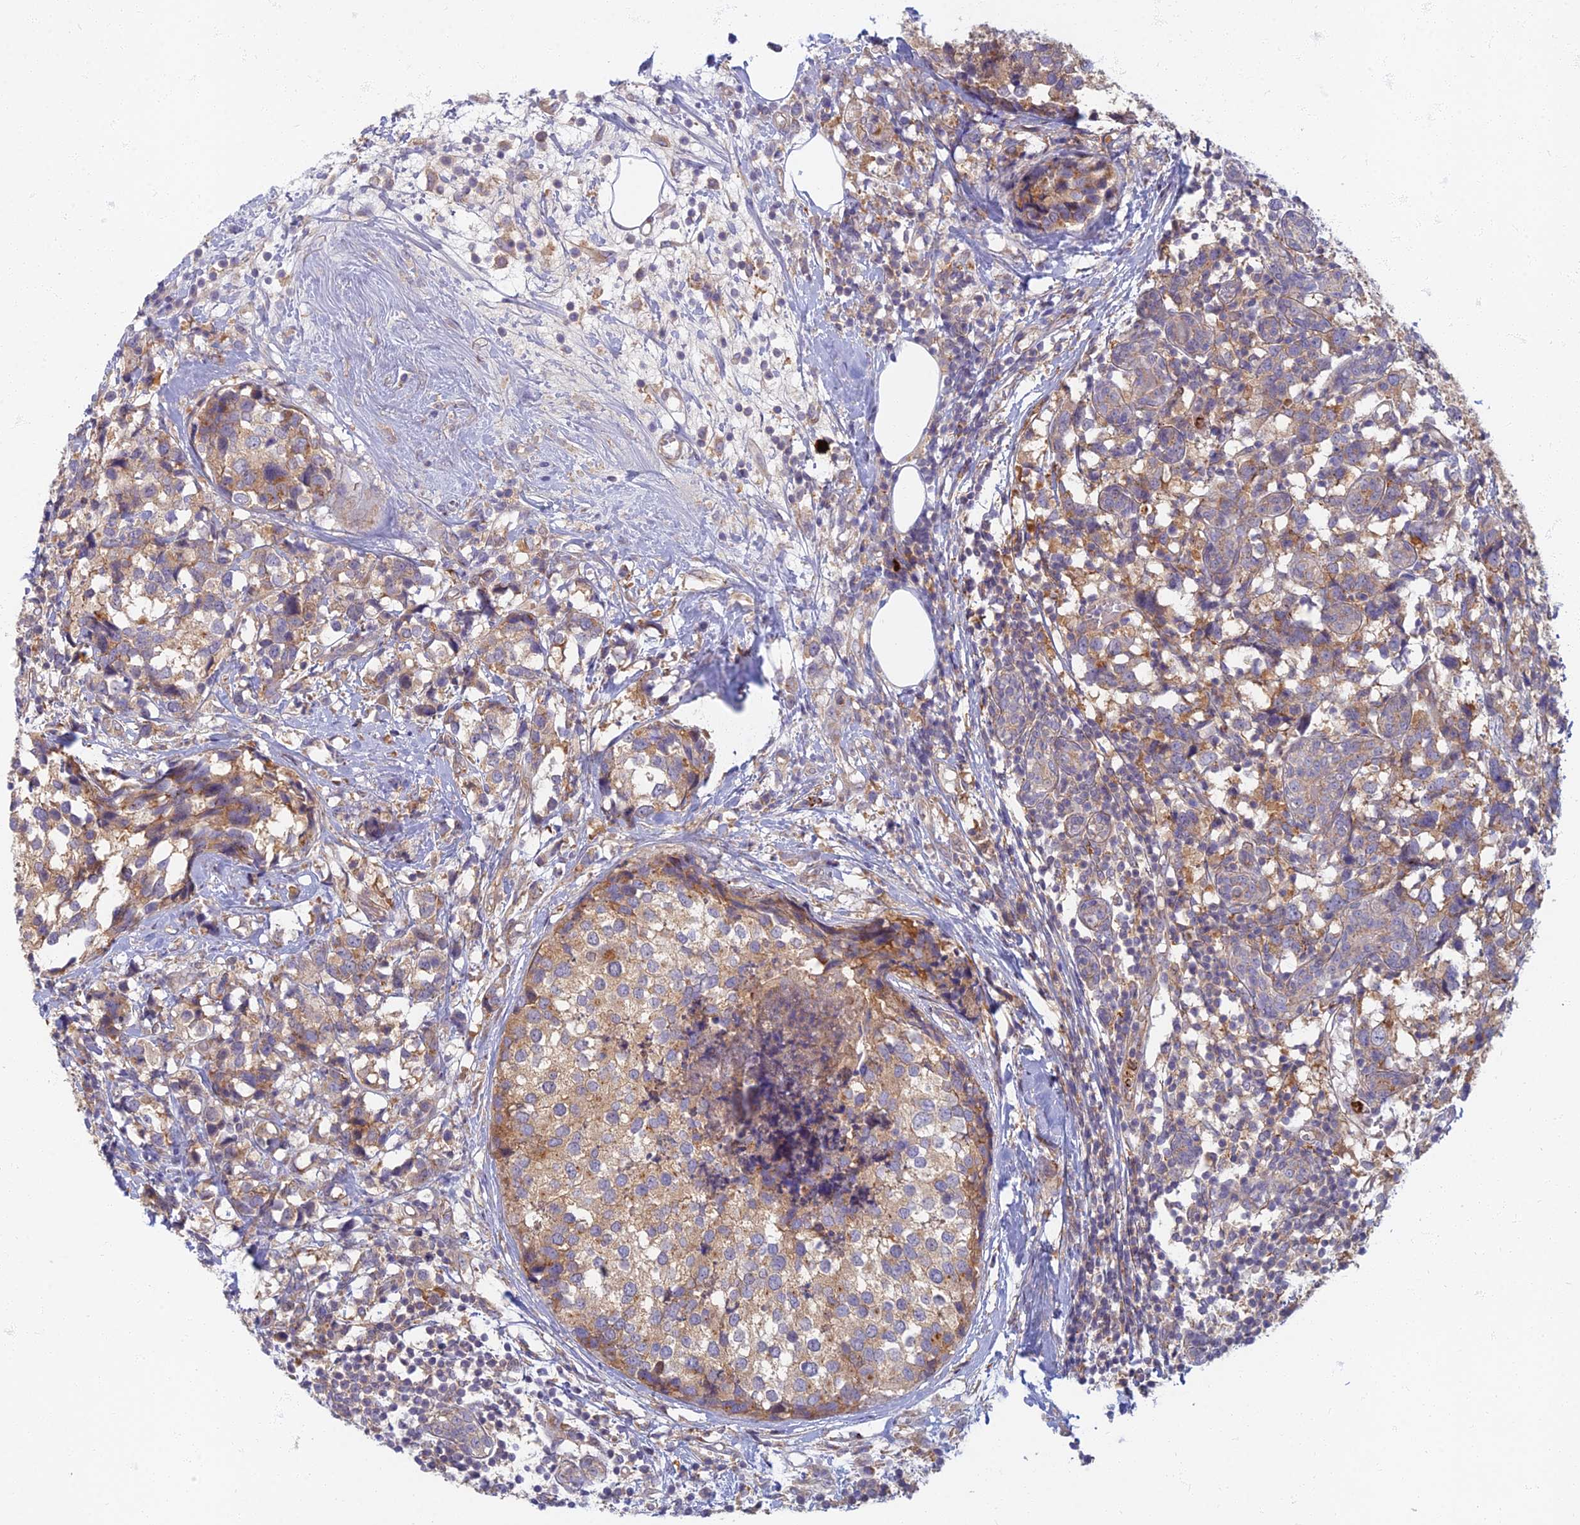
{"staining": {"intensity": "moderate", "quantity": "25%-75%", "location": "cytoplasmic/membranous"}, "tissue": "breast cancer", "cell_type": "Tumor cells", "image_type": "cancer", "snomed": [{"axis": "morphology", "description": "Lobular carcinoma"}, {"axis": "topography", "description": "Breast"}], "caption": "Tumor cells reveal medium levels of moderate cytoplasmic/membranous expression in about 25%-75% of cells in breast cancer.", "gene": "PROX2", "patient": {"sex": "female", "age": 59}}